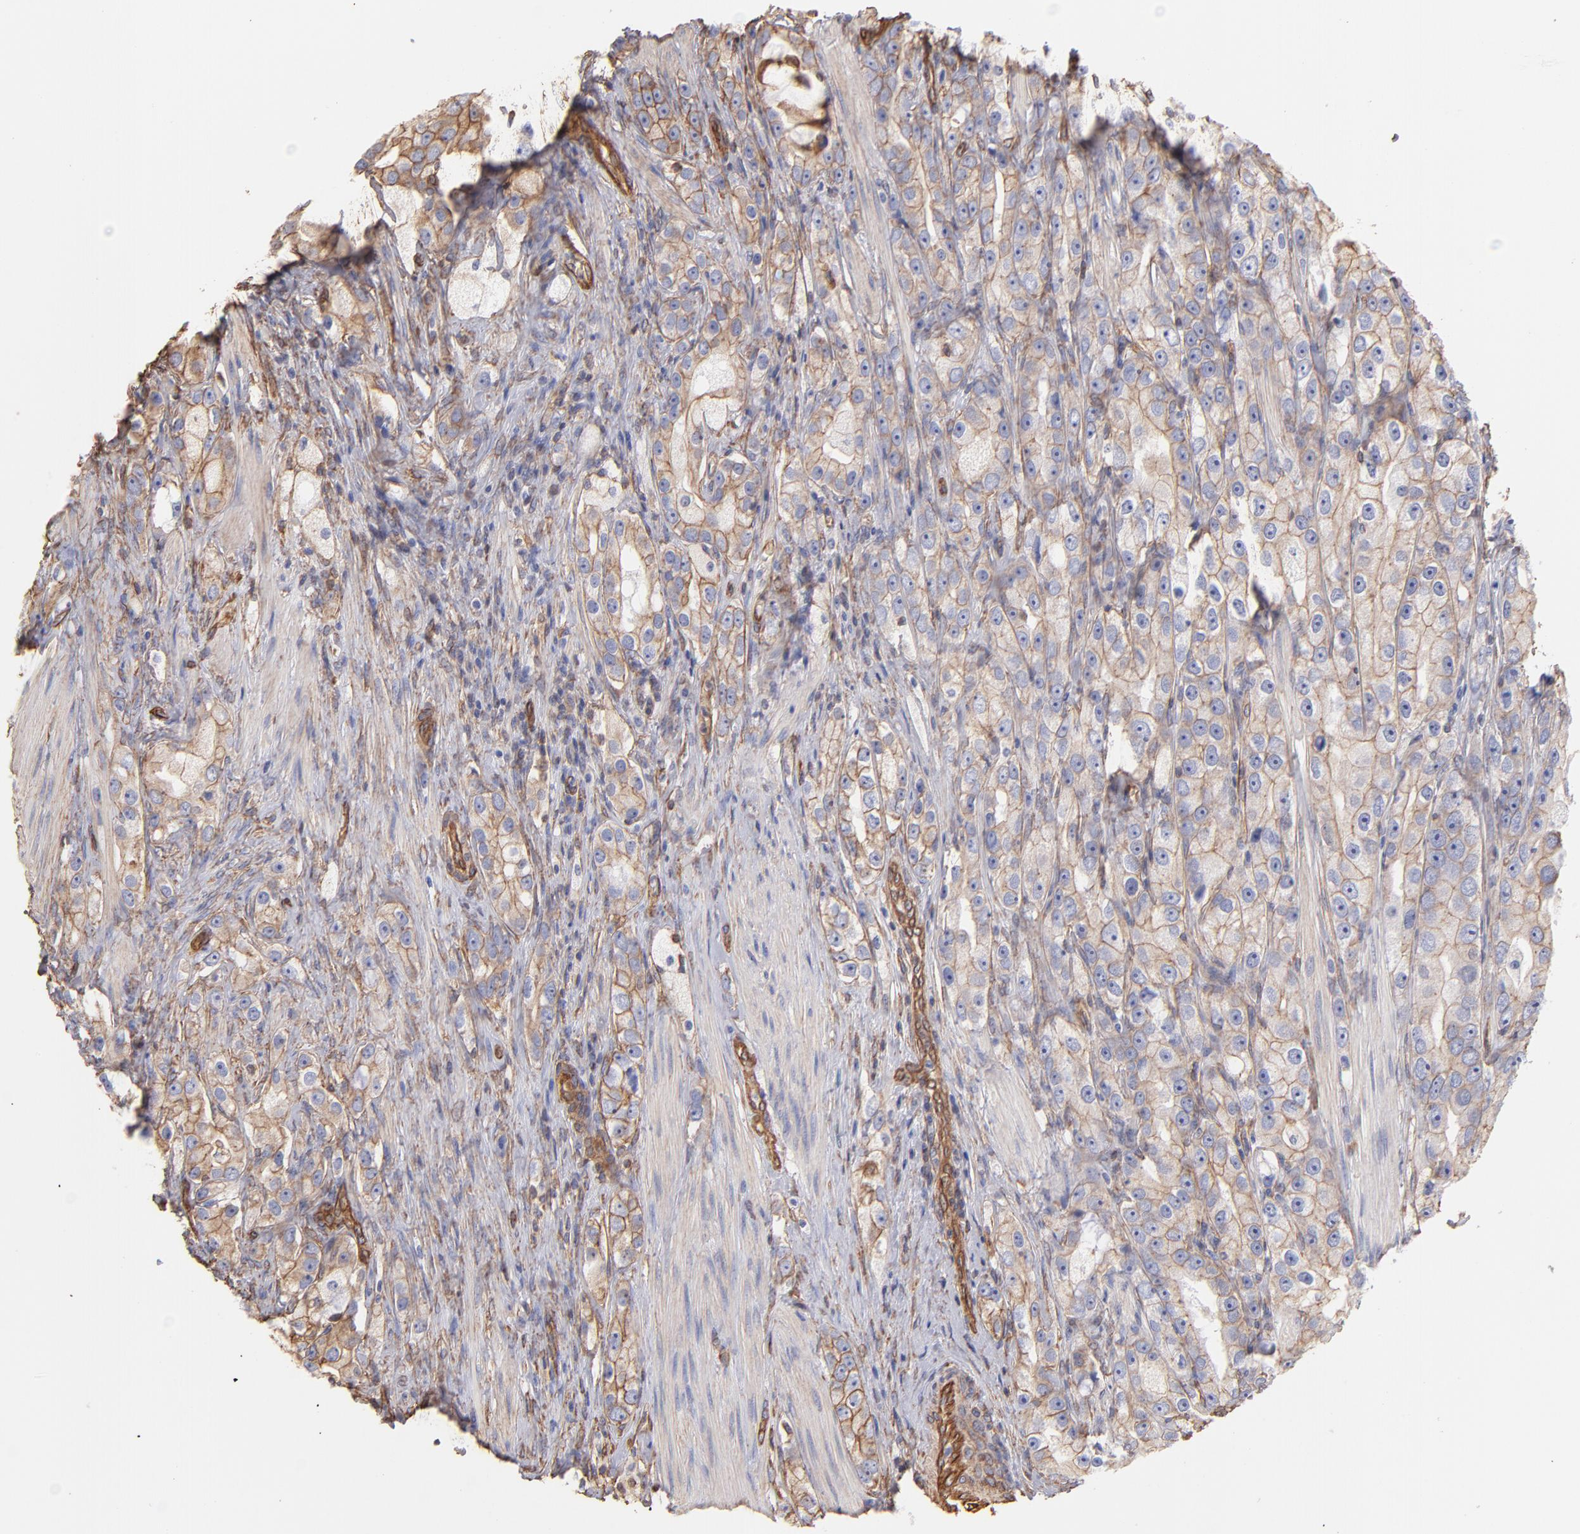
{"staining": {"intensity": "moderate", "quantity": "25%-75%", "location": "cytoplasmic/membranous"}, "tissue": "prostate cancer", "cell_type": "Tumor cells", "image_type": "cancer", "snomed": [{"axis": "morphology", "description": "Adenocarcinoma, High grade"}, {"axis": "topography", "description": "Prostate"}], "caption": "An immunohistochemistry photomicrograph of tumor tissue is shown. Protein staining in brown labels moderate cytoplasmic/membranous positivity in prostate high-grade adenocarcinoma within tumor cells.", "gene": "PLEC", "patient": {"sex": "male", "age": 63}}